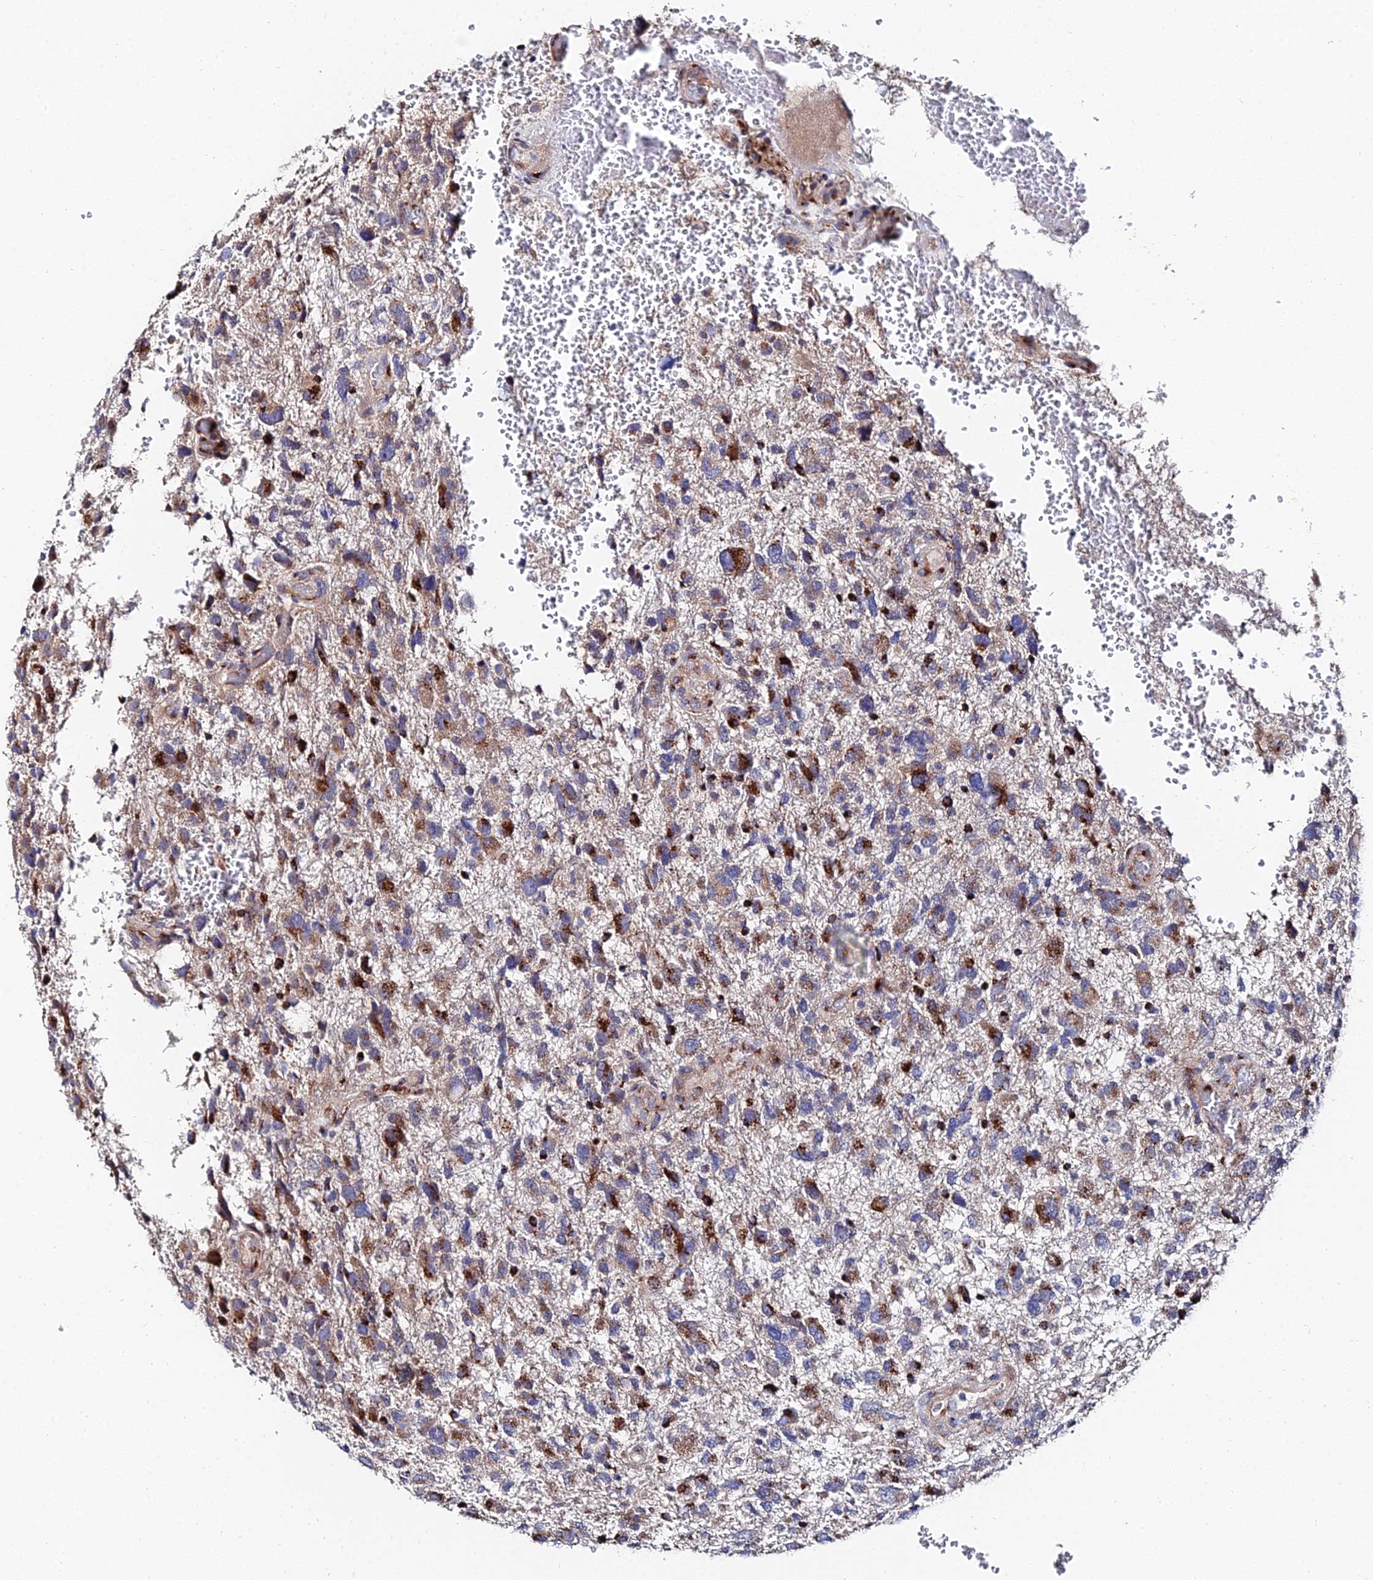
{"staining": {"intensity": "strong", "quantity": "25%-75%", "location": "cytoplasmic/membranous"}, "tissue": "glioma", "cell_type": "Tumor cells", "image_type": "cancer", "snomed": [{"axis": "morphology", "description": "Glioma, malignant, High grade"}, {"axis": "topography", "description": "Brain"}], "caption": "Protein analysis of malignant glioma (high-grade) tissue displays strong cytoplasmic/membranous positivity in about 25%-75% of tumor cells.", "gene": "BORCS8", "patient": {"sex": "male", "age": 61}}